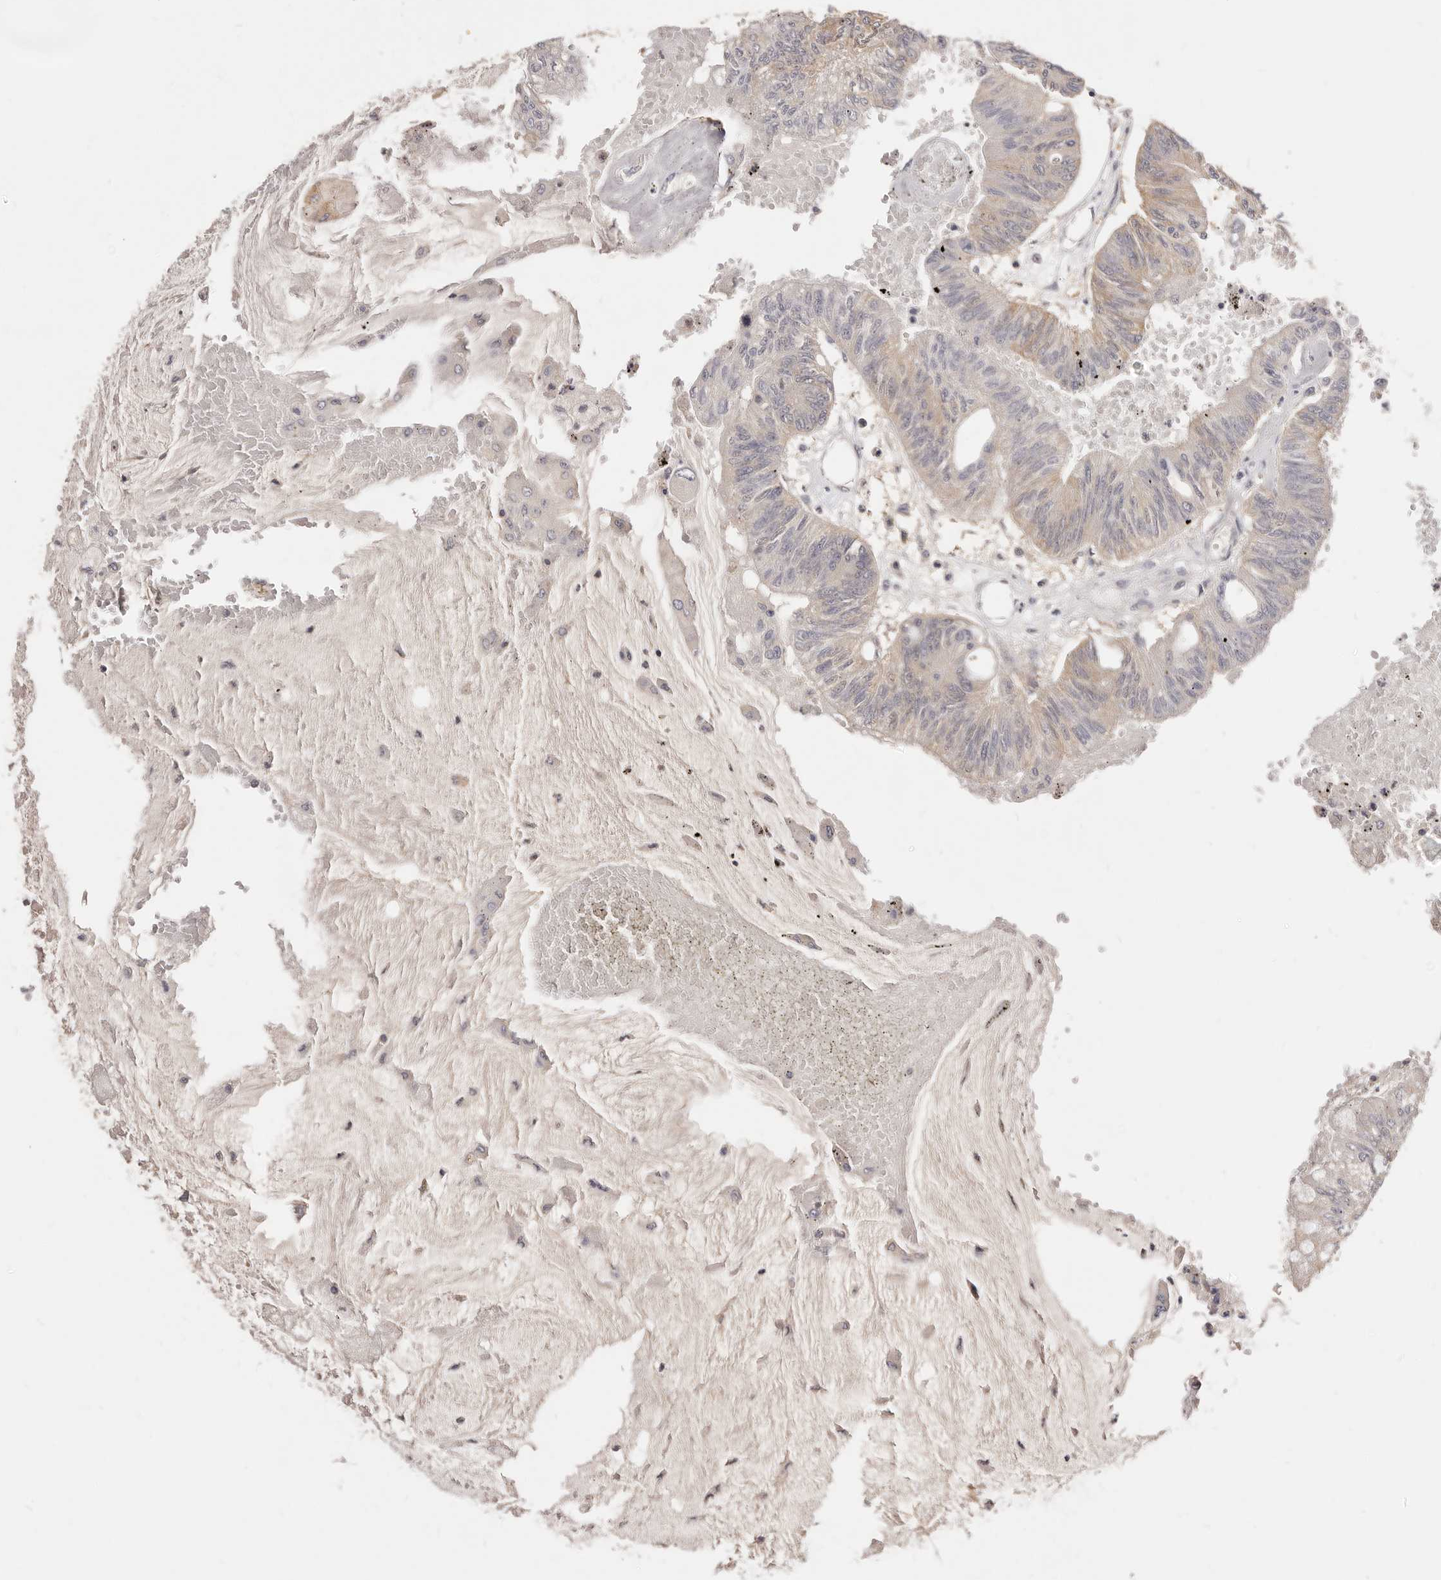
{"staining": {"intensity": "weak", "quantity": "<25%", "location": "cytoplasmic/membranous"}, "tissue": "colorectal cancer", "cell_type": "Tumor cells", "image_type": "cancer", "snomed": [{"axis": "morphology", "description": "Adenoma, NOS"}, {"axis": "morphology", "description": "Adenocarcinoma, NOS"}, {"axis": "topography", "description": "Colon"}], "caption": "This is an IHC histopathology image of human colorectal adenoma. There is no expression in tumor cells.", "gene": "TSPAN13", "patient": {"sex": "male", "age": 79}}